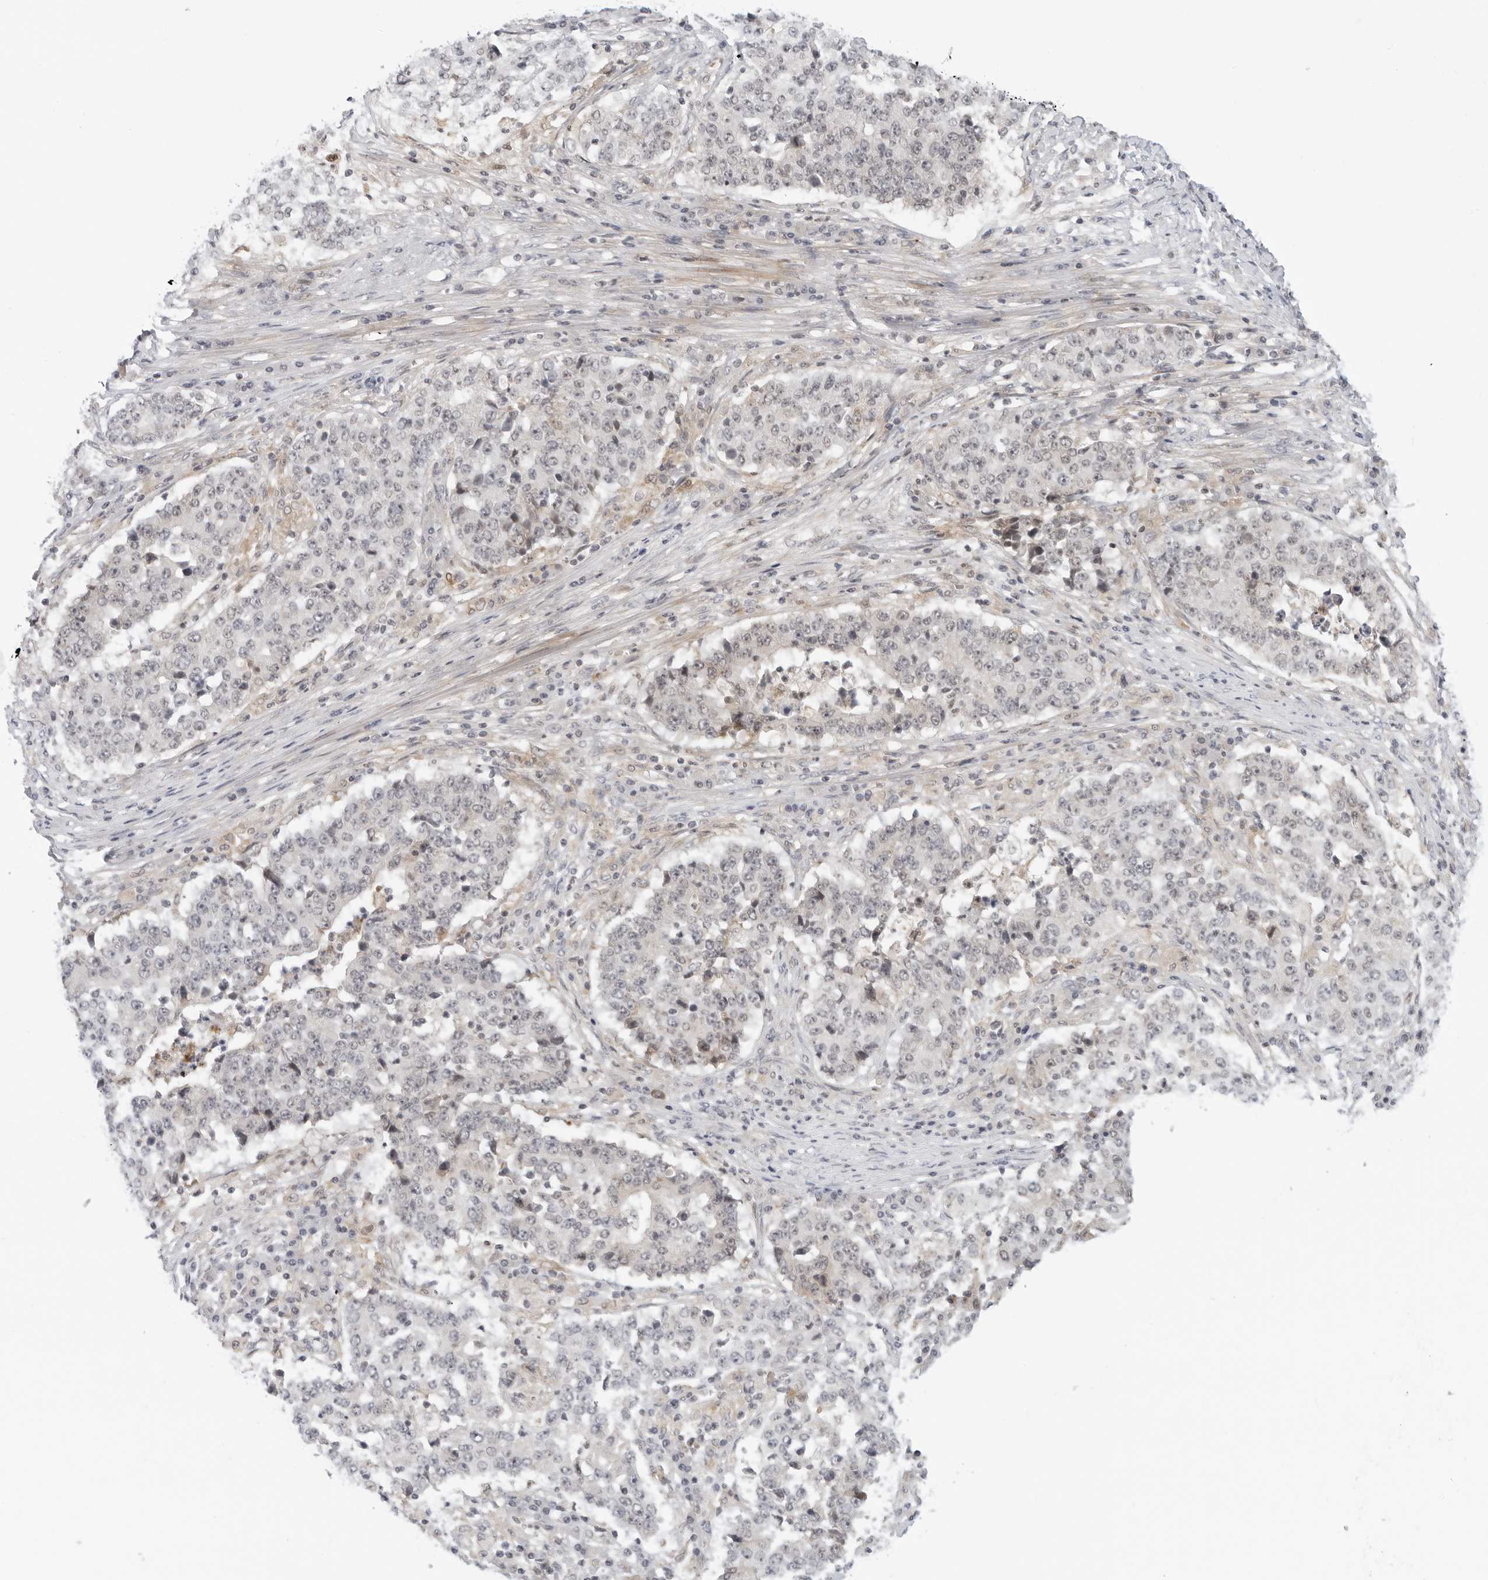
{"staining": {"intensity": "negative", "quantity": "none", "location": "none"}, "tissue": "stomach cancer", "cell_type": "Tumor cells", "image_type": "cancer", "snomed": [{"axis": "morphology", "description": "Adenocarcinoma, NOS"}, {"axis": "topography", "description": "Stomach"}], "caption": "Tumor cells show no significant protein staining in stomach cancer (adenocarcinoma). (DAB (3,3'-diaminobenzidine) immunohistochemistry (IHC) with hematoxylin counter stain).", "gene": "SUGCT", "patient": {"sex": "male", "age": 59}}